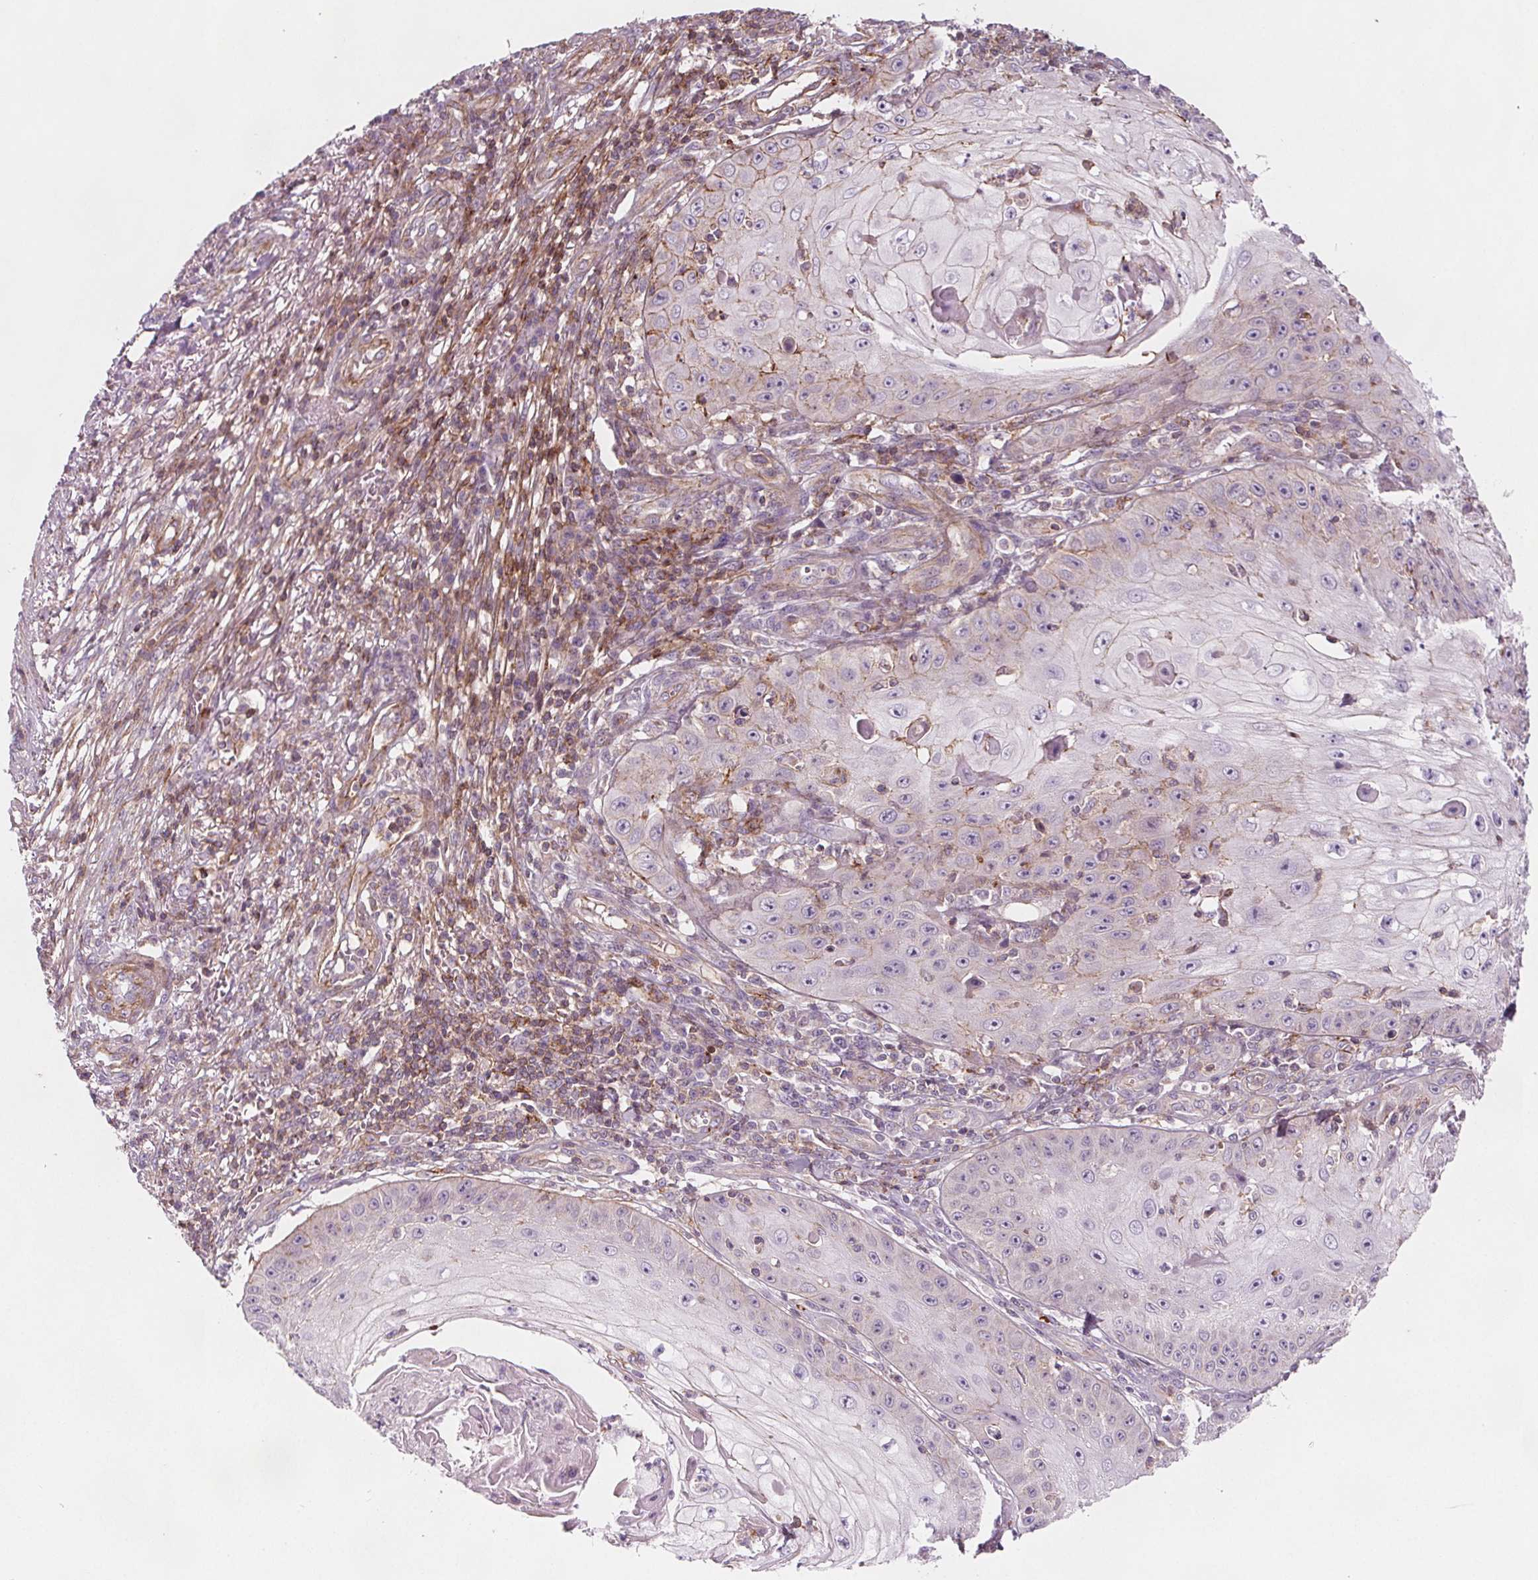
{"staining": {"intensity": "weak", "quantity": "<25%", "location": "cytoplasmic/membranous"}, "tissue": "skin cancer", "cell_type": "Tumor cells", "image_type": "cancer", "snomed": [{"axis": "morphology", "description": "Squamous cell carcinoma, NOS"}, {"axis": "topography", "description": "Skin"}], "caption": "IHC micrograph of skin cancer stained for a protein (brown), which exhibits no positivity in tumor cells.", "gene": "ADAM33", "patient": {"sex": "male", "age": 70}}